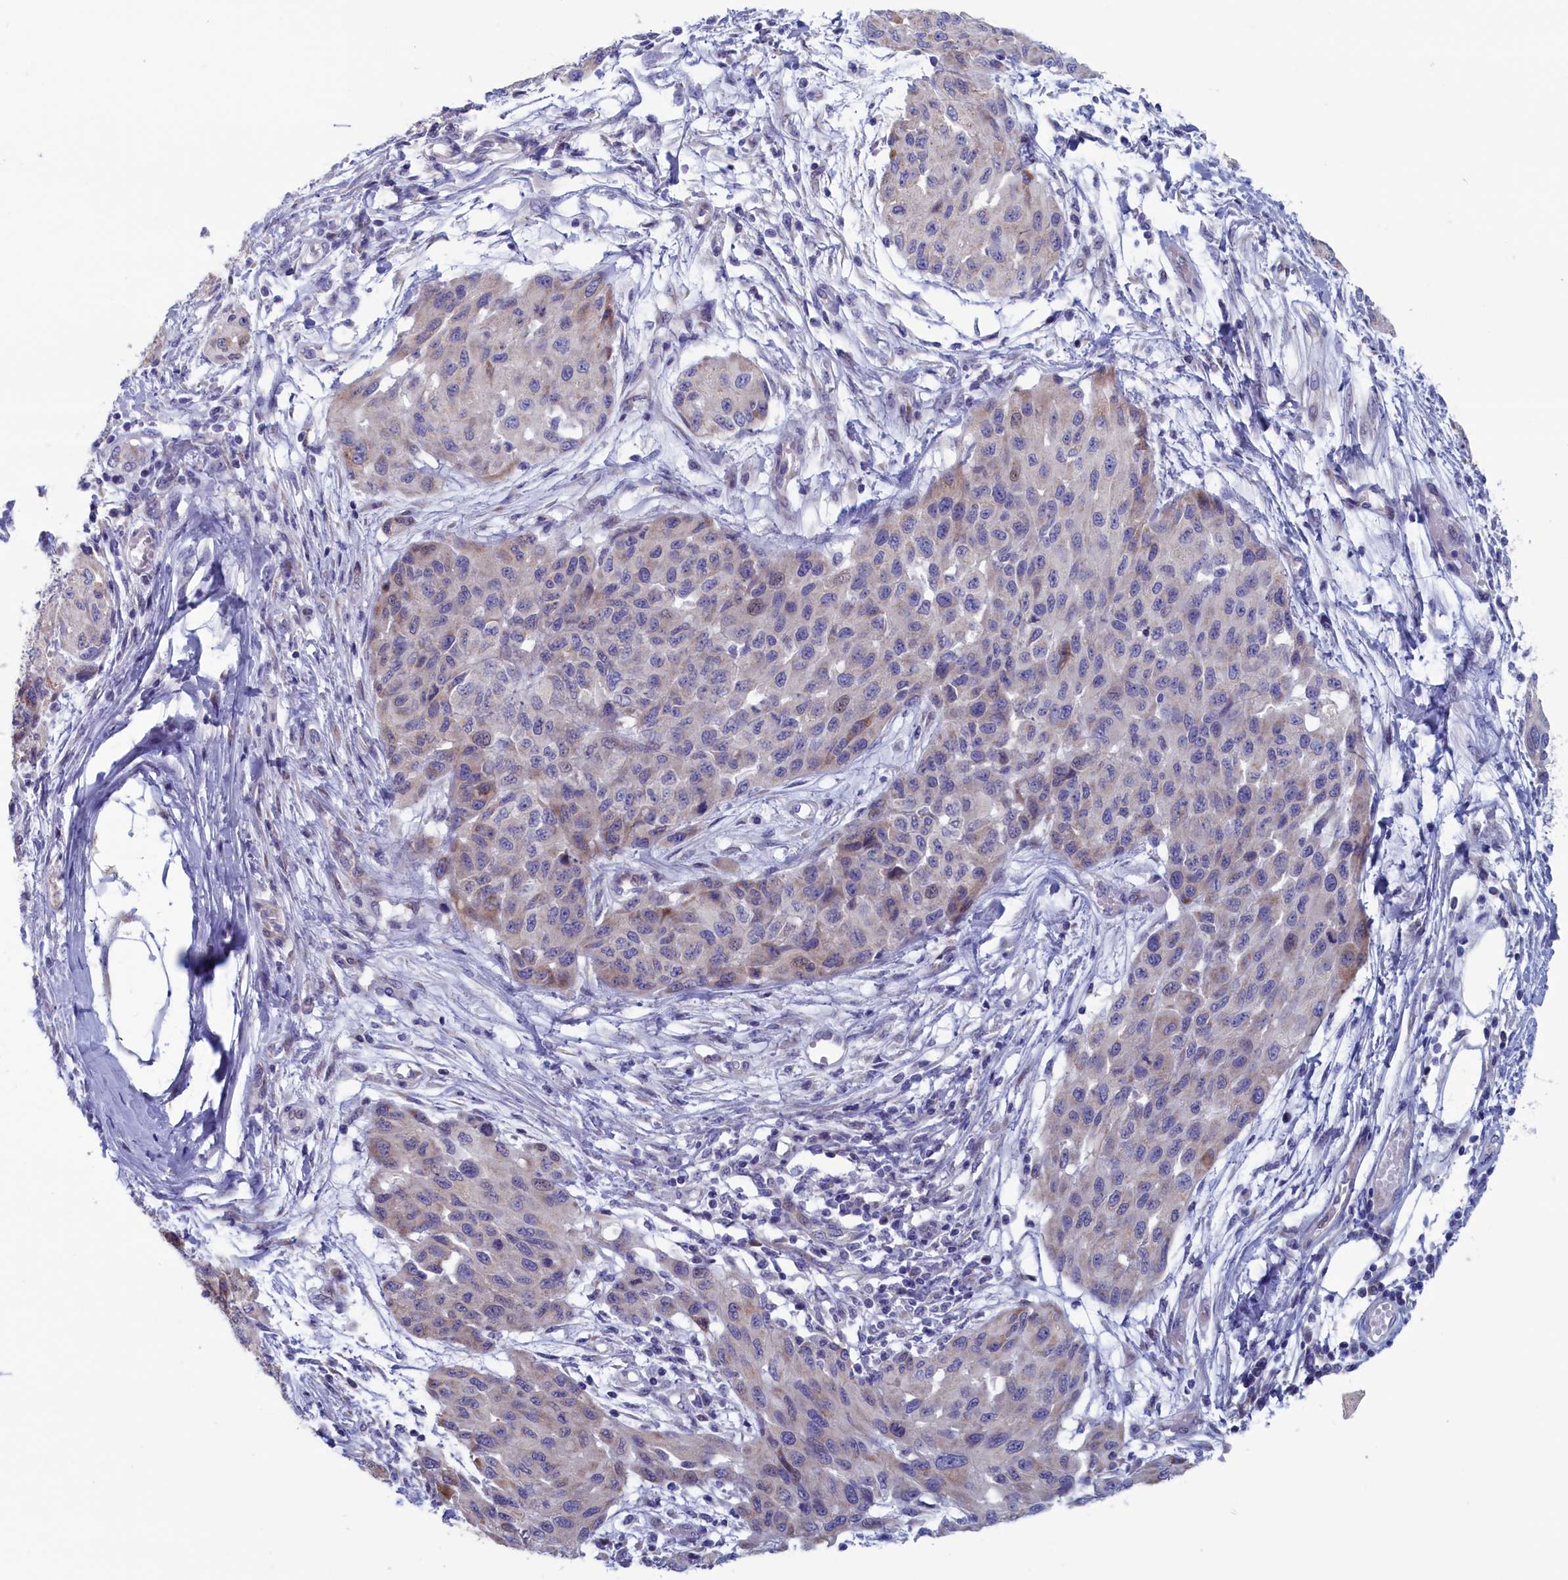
{"staining": {"intensity": "moderate", "quantity": "<25%", "location": "cytoplasmic/membranous"}, "tissue": "melanoma", "cell_type": "Tumor cells", "image_type": "cancer", "snomed": [{"axis": "morphology", "description": "Normal tissue, NOS"}, {"axis": "morphology", "description": "Malignant melanoma, NOS"}, {"axis": "topography", "description": "Skin"}], "caption": "A high-resolution image shows immunohistochemistry (IHC) staining of malignant melanoma, which reveals moderate cytoplasmic/membranous positivity in approximately <25% of tumor cells.", "gene": "NIBAN3", "patient": {"sex": "male", "age": 62}}